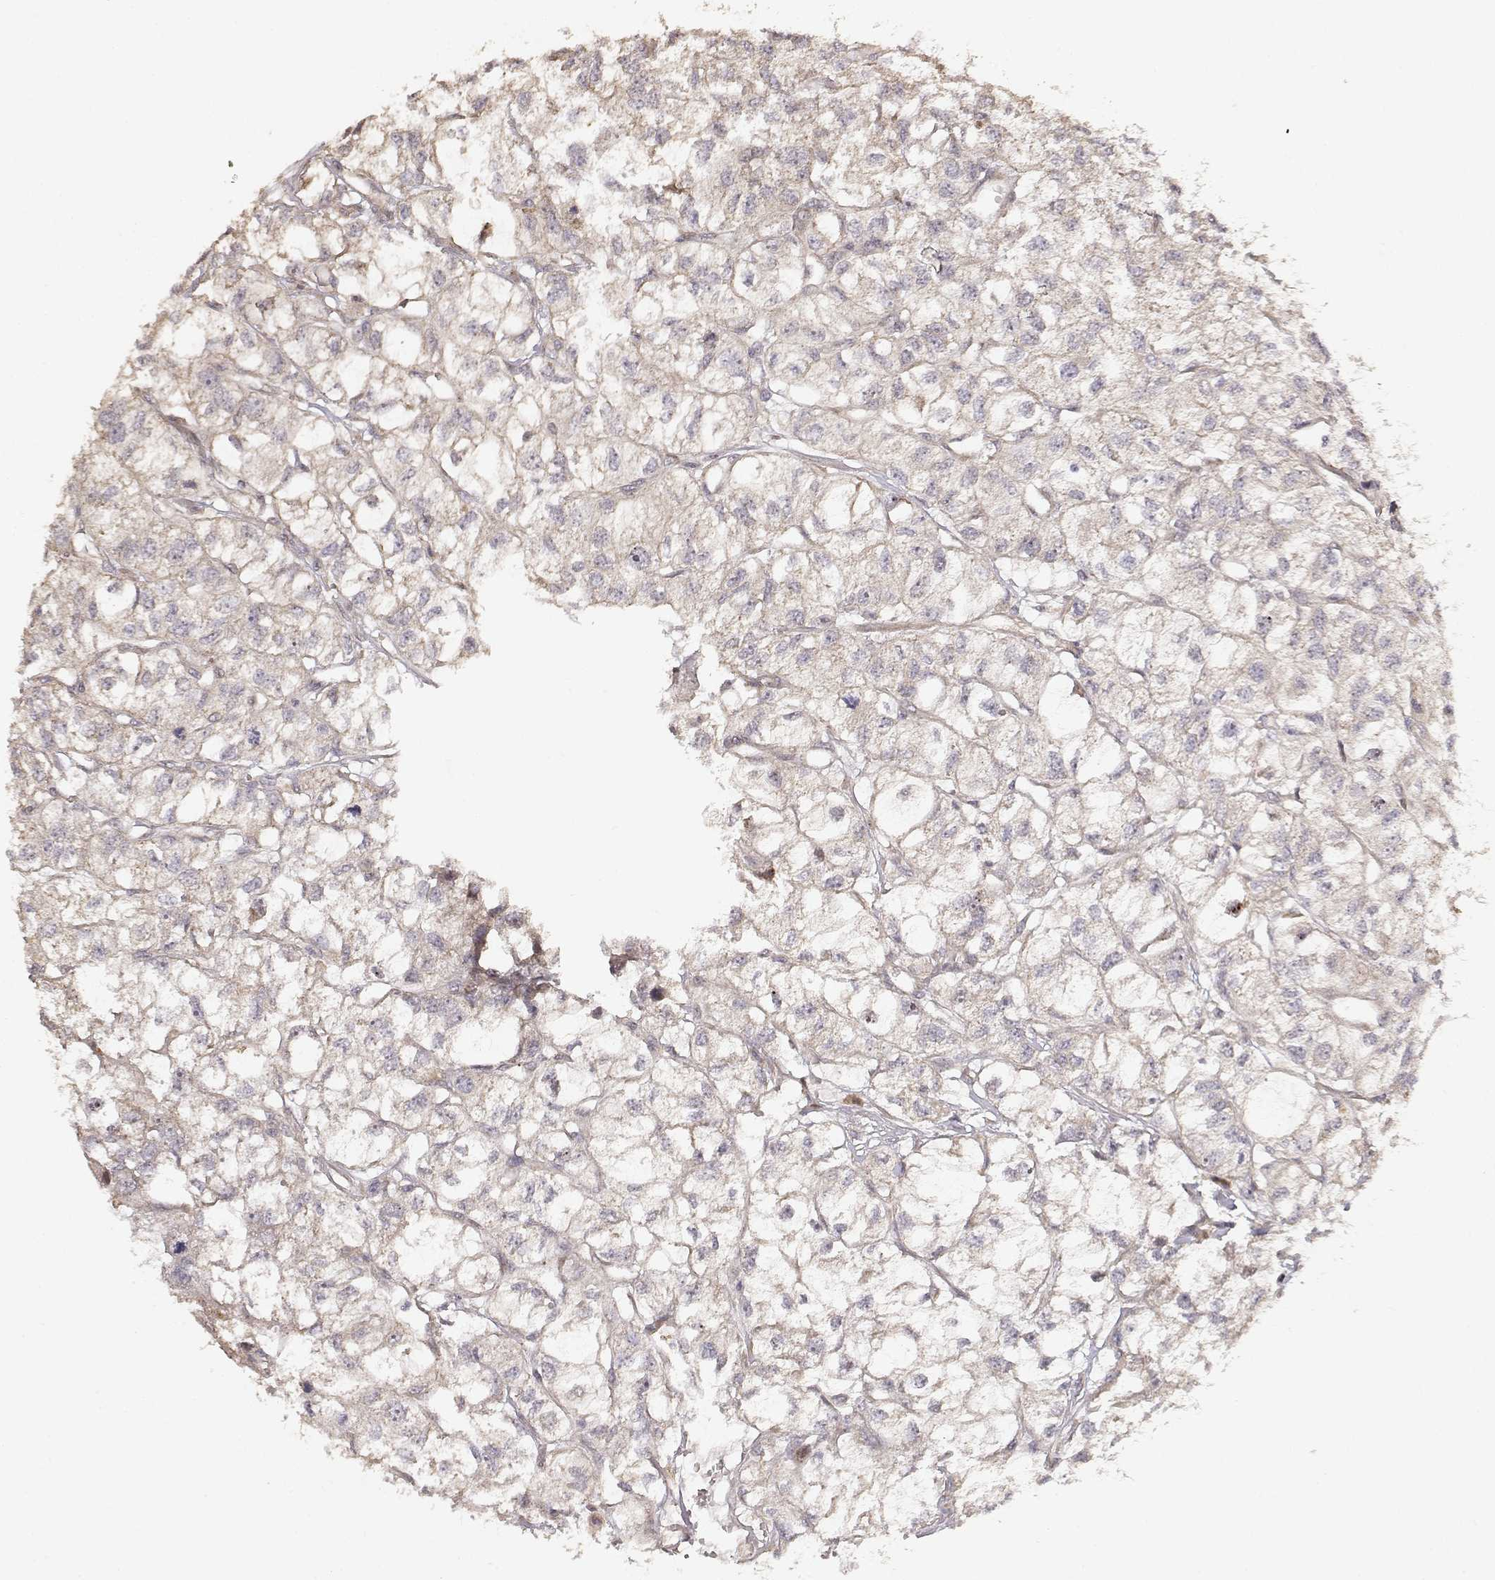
{"staining": {"intensity": "weak", "quantity": ">75%", "location": "cytoplasmic/membranous"}, "tissue": "renal cancer", "cell_type": "Tumor cells", "image_type": "cancer", "snomed": [{"axis": "morphology", "description": "Adenocarcinoma, NOS"}, {"axis": "topography", "description": "Kidney"}], "caption": "DAB immunohistochemical staining of human renal cancer shows weak cytoplasmic/membranous protein expression in about >75% of tumor cells.", "gene": "PICK1", "patient": {"sex": "male", "age": 56}}